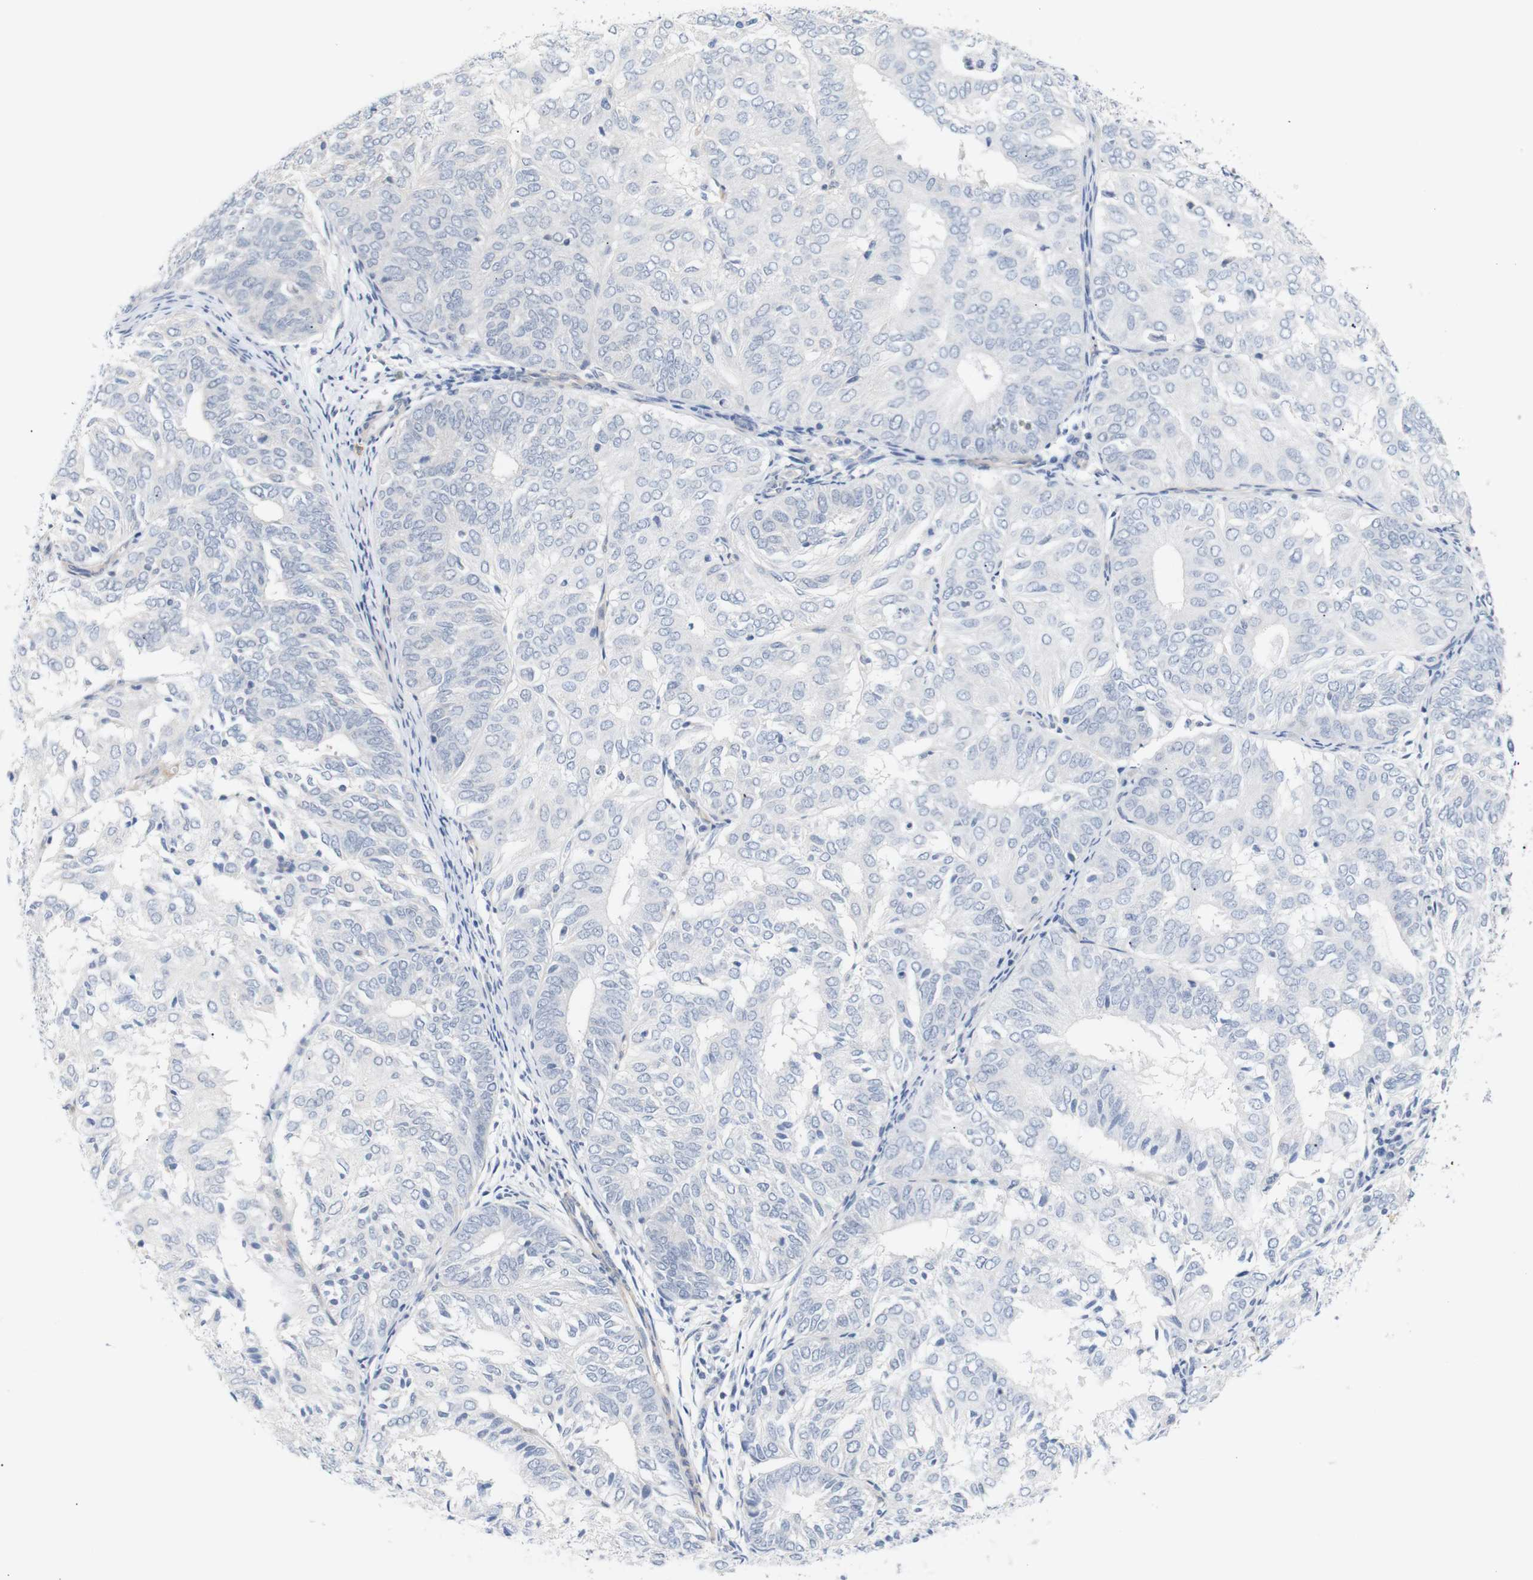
{"staining": {"intensity": "negative", "quantity": "none", "location": "none"}, "tissue": "endometrial cancer", "cell_type": "Tumor cells", "image_type": "cancer", "snomed": [{"axis": "morphology", "description": "Adenocarcinoma, NOS"}, {"axis": "topography", "description": "Uterus"}], "caption": "DAB immunohistochemical staining of human endometrial adenocarcinoma exhibits no significant expression in tumor cells.", "gene": "STMN3", "patient": {"sex": "female", "age": 60}}